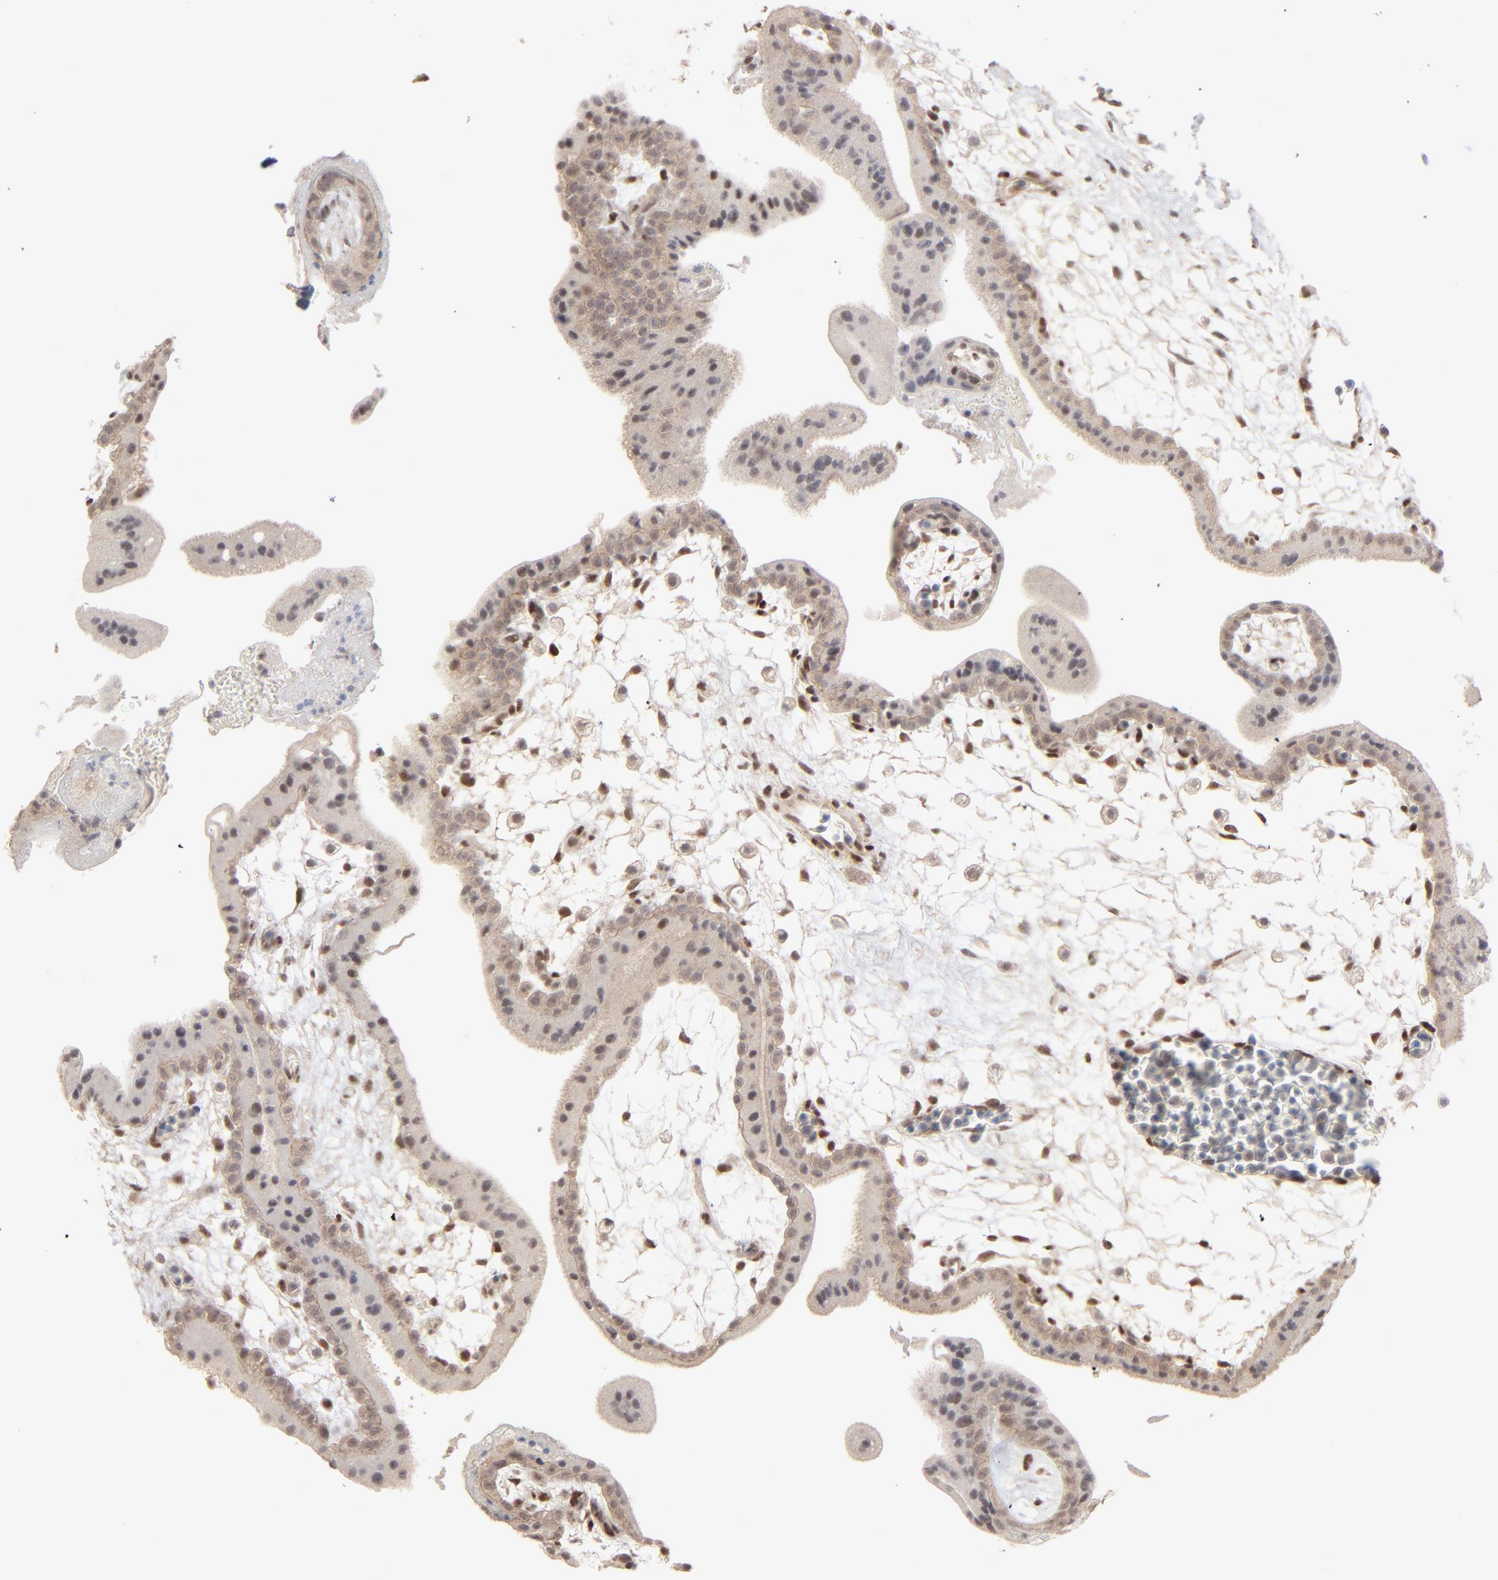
{"staining": {"intensity": "moderate", "quantity": ">75%", "location": "nuclear"}, "tissue": "placenta", "cell_type": "Decidual cells", "image_type": "normal", "snomed": [{"axis": "morphology", "description": "Normal tissue, NOS"}, {"axis": "topography", "description": "Placenta"}], "caption": "Protein staining displays moderate nuclear staining in about >75% of decidual cells in benign placenta.", "gene": "NFIB", "patient": {"sex": "female", "age": 35}}